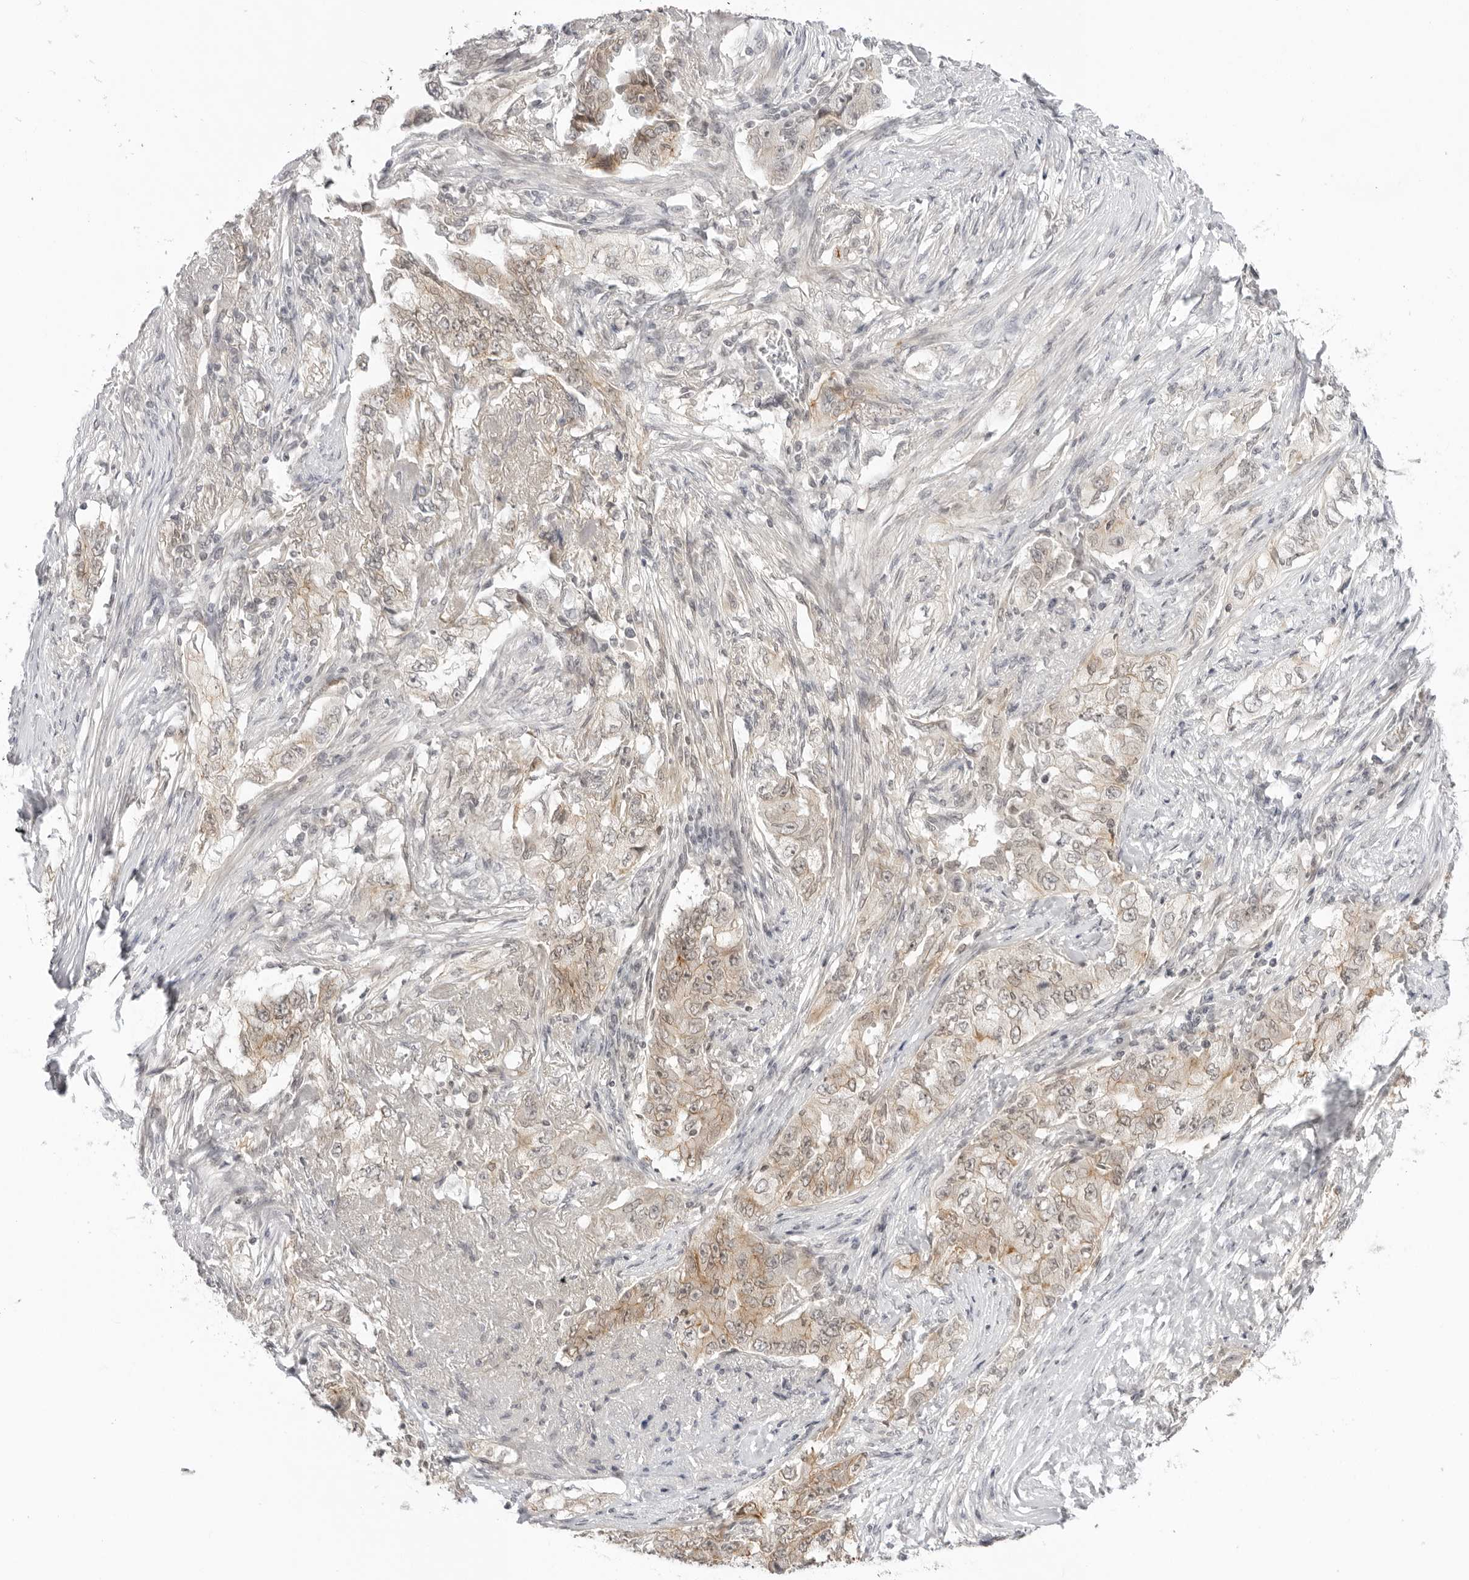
{"staining": {"intensity": "moderate", "quantity": ">75%", "location": "cytoplasmic/membranous"}, "tissue": "lung cancer", "cell_type": "Tumor cells", "image_type": "cancer", "snomed": [{"axis": "morphology", "description": "Adenocarcinoma, NOS"}, {"axis": "topography", "description": "Lung"}], "caption": "The image shows staining of adenocarcinoma (lung), revealing moderate cytoplasmic/membranous protein staining (brown color) within tumor cells.", "gene": "TRAPPC3", "patient": {"sex": "female", "age": 51}}